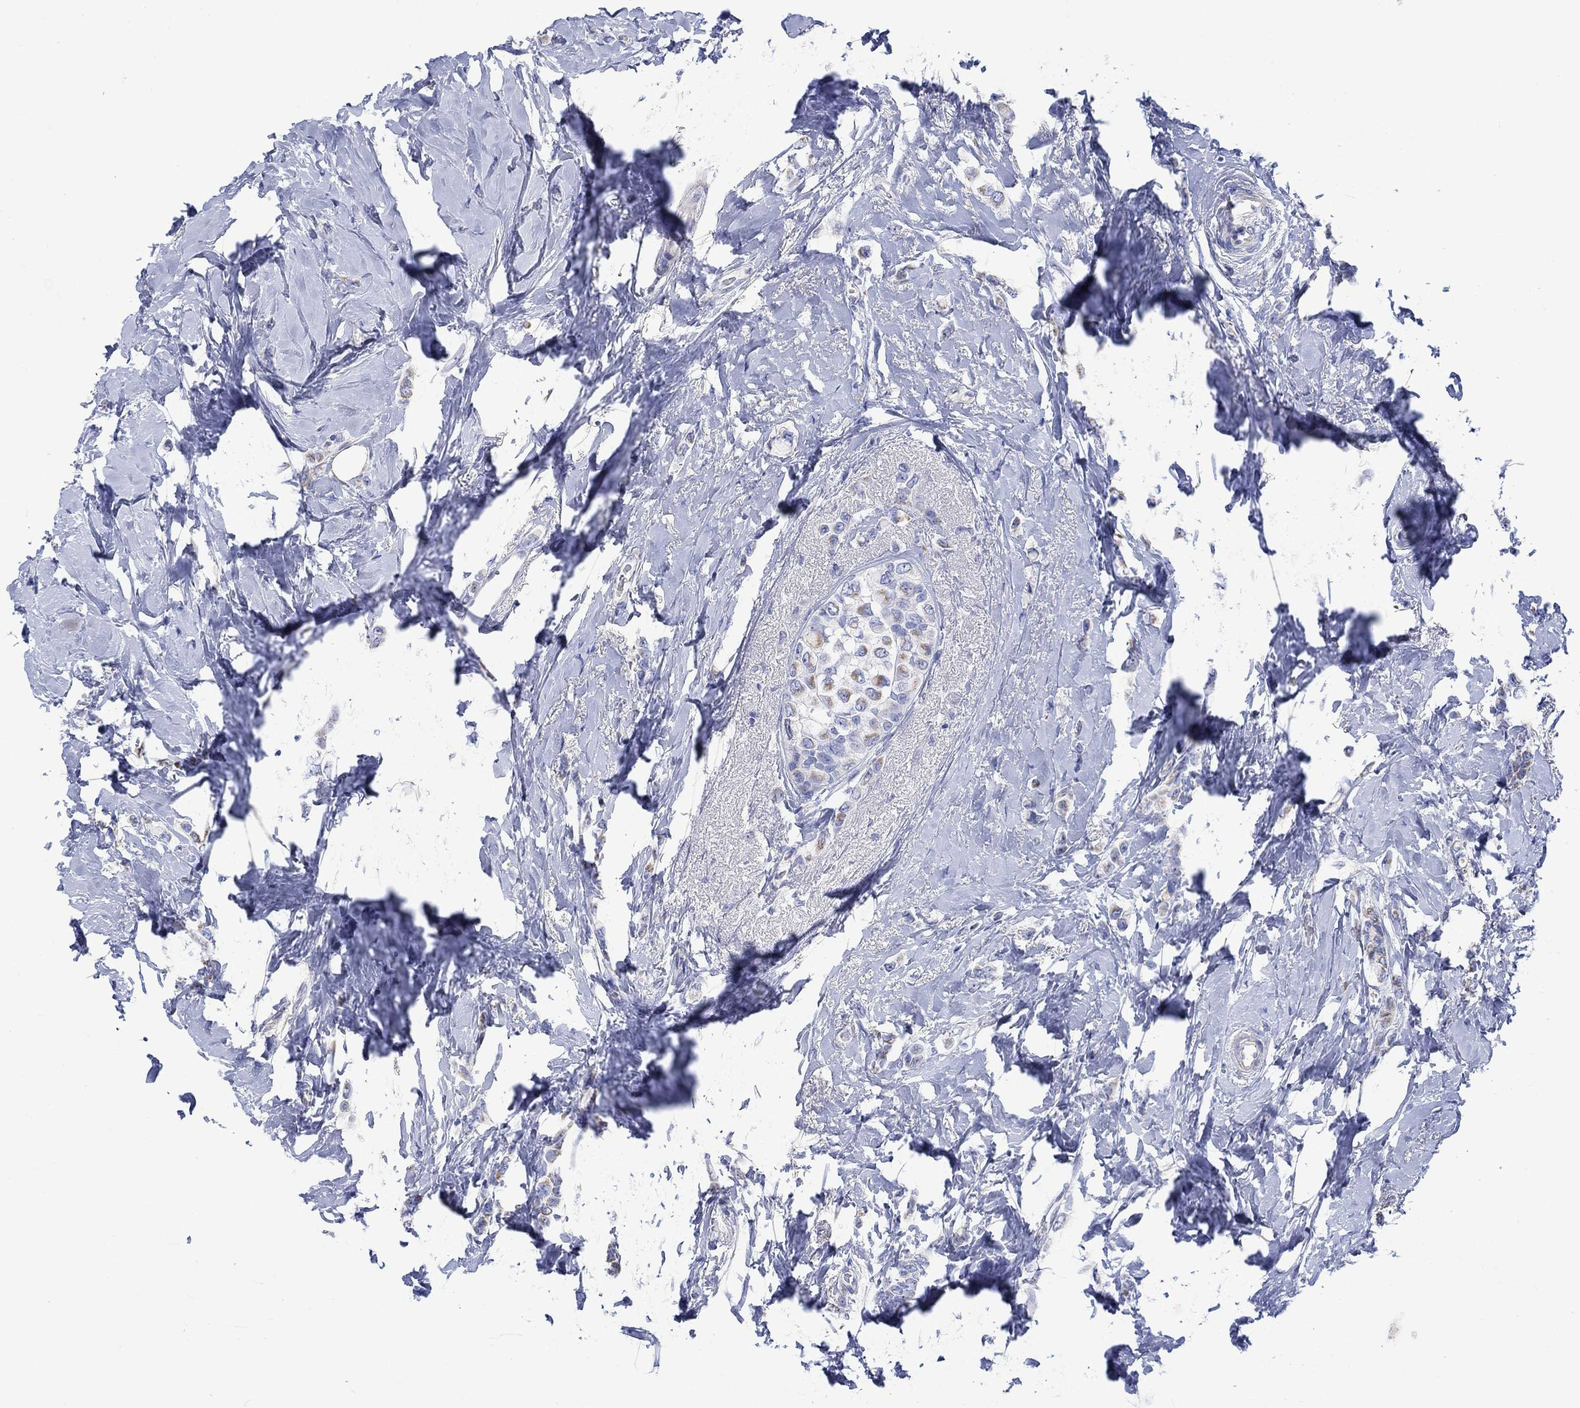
{"staining": {"intensity": "moderate", "quantity": "<25%", "location": "cytoplasmic/membranous"}, "tissue": "breast cancer", "cell_type": "Tumor cells", "image_type": "cancer", "snomed": [{"axis": "morphology", "description": "Lobular carcinoma"}, {"axis": "topography", "description": "Breast"}], "caption": "The image displays staining of breast cancer (lobular carcinoma), revealing moderate cytoplasmic/membranous protein expression (brown color) within tumor cells.", "gene": "CPLX2", "patient": {"sex": "female", "age": 66}}